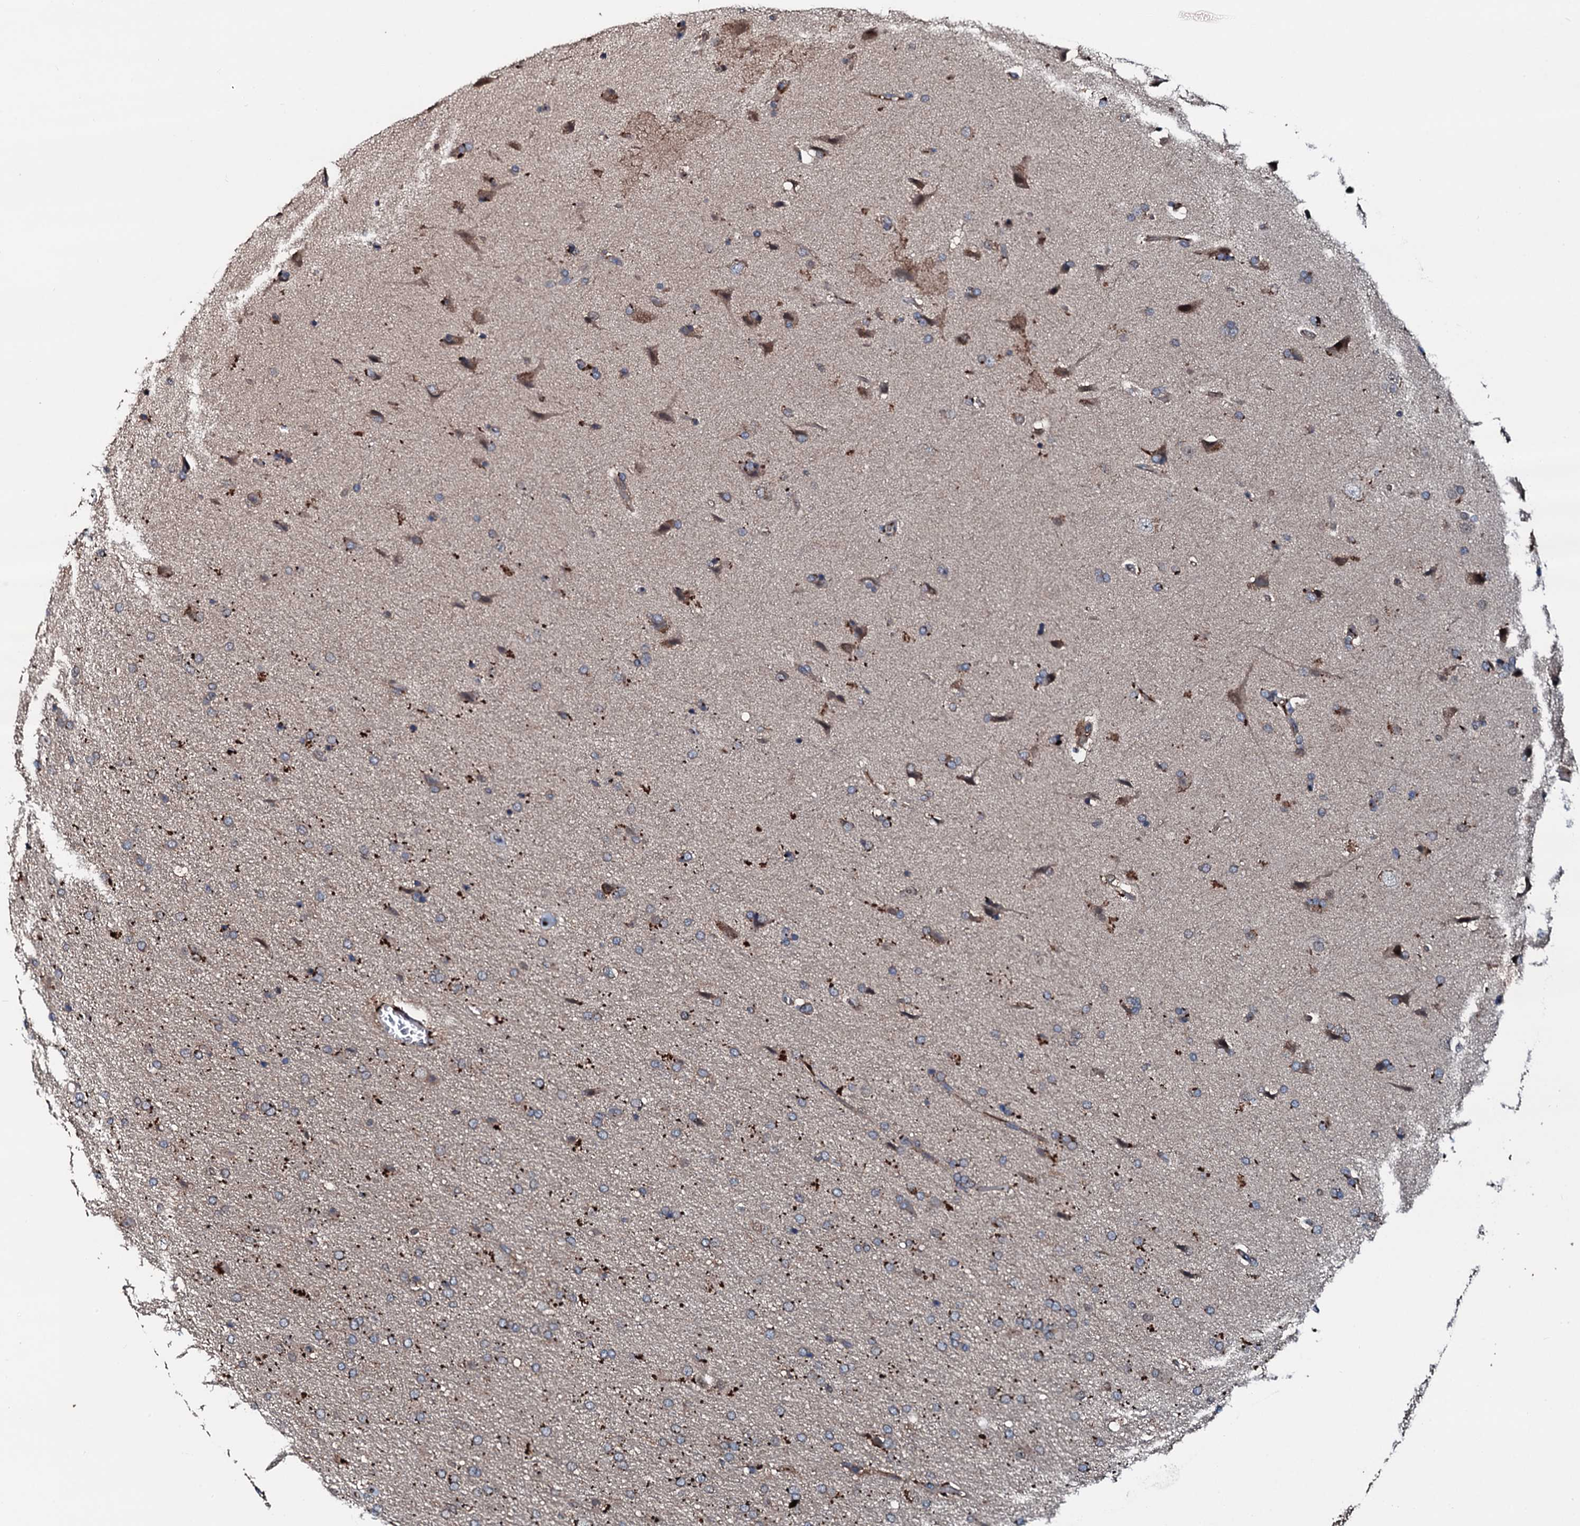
{"staining": {"intensity": "negative", "quantity": "none", "location": "none"}, "tissue": "glioma", "cell_type": "Tumor cells", "image_type": "cancer", "snomed": [{"axis": "morphology", "description": "Glioma, malignant, High grade"}, {"axis": "topography", "description": "Brain"}], "caption": "Tumor cells show no significant protein staining in glioma.", "gene": "AARS1", "patient": {"sex": "male", "age": 72}}